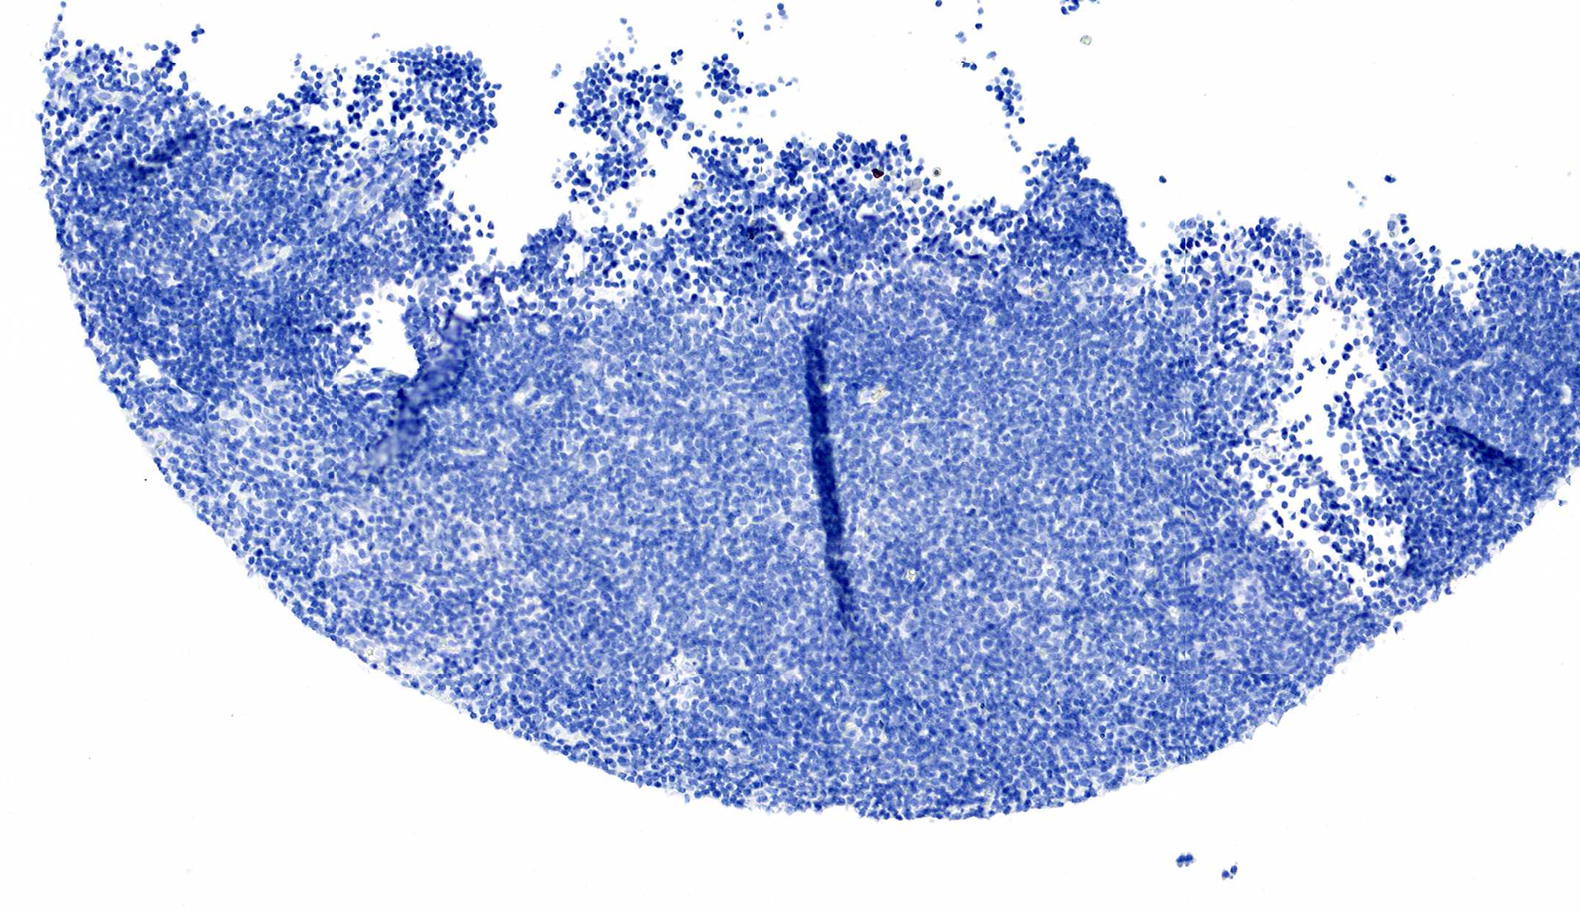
{"staining": {"intensity": "negative", "quantity": "none", "location": "none"}, "tissue": "lymphoma", "cell_type": "Tumor cells", "image_type": "cancer", "snomed": [{"axis": "morphology", "description": "Malignant lymphoma, non-Hodgkin's type, Low grade"}, {"axis": "topography", "description": "Lymph node"}], "caption": "Malignant lymphoma, non-Hodgkin's type (low-grade) stained for a protein using IHC demonstrates no expression tumor cells.", "gene": "KRT7", "patient": {"sex": "male", "age": 49}}